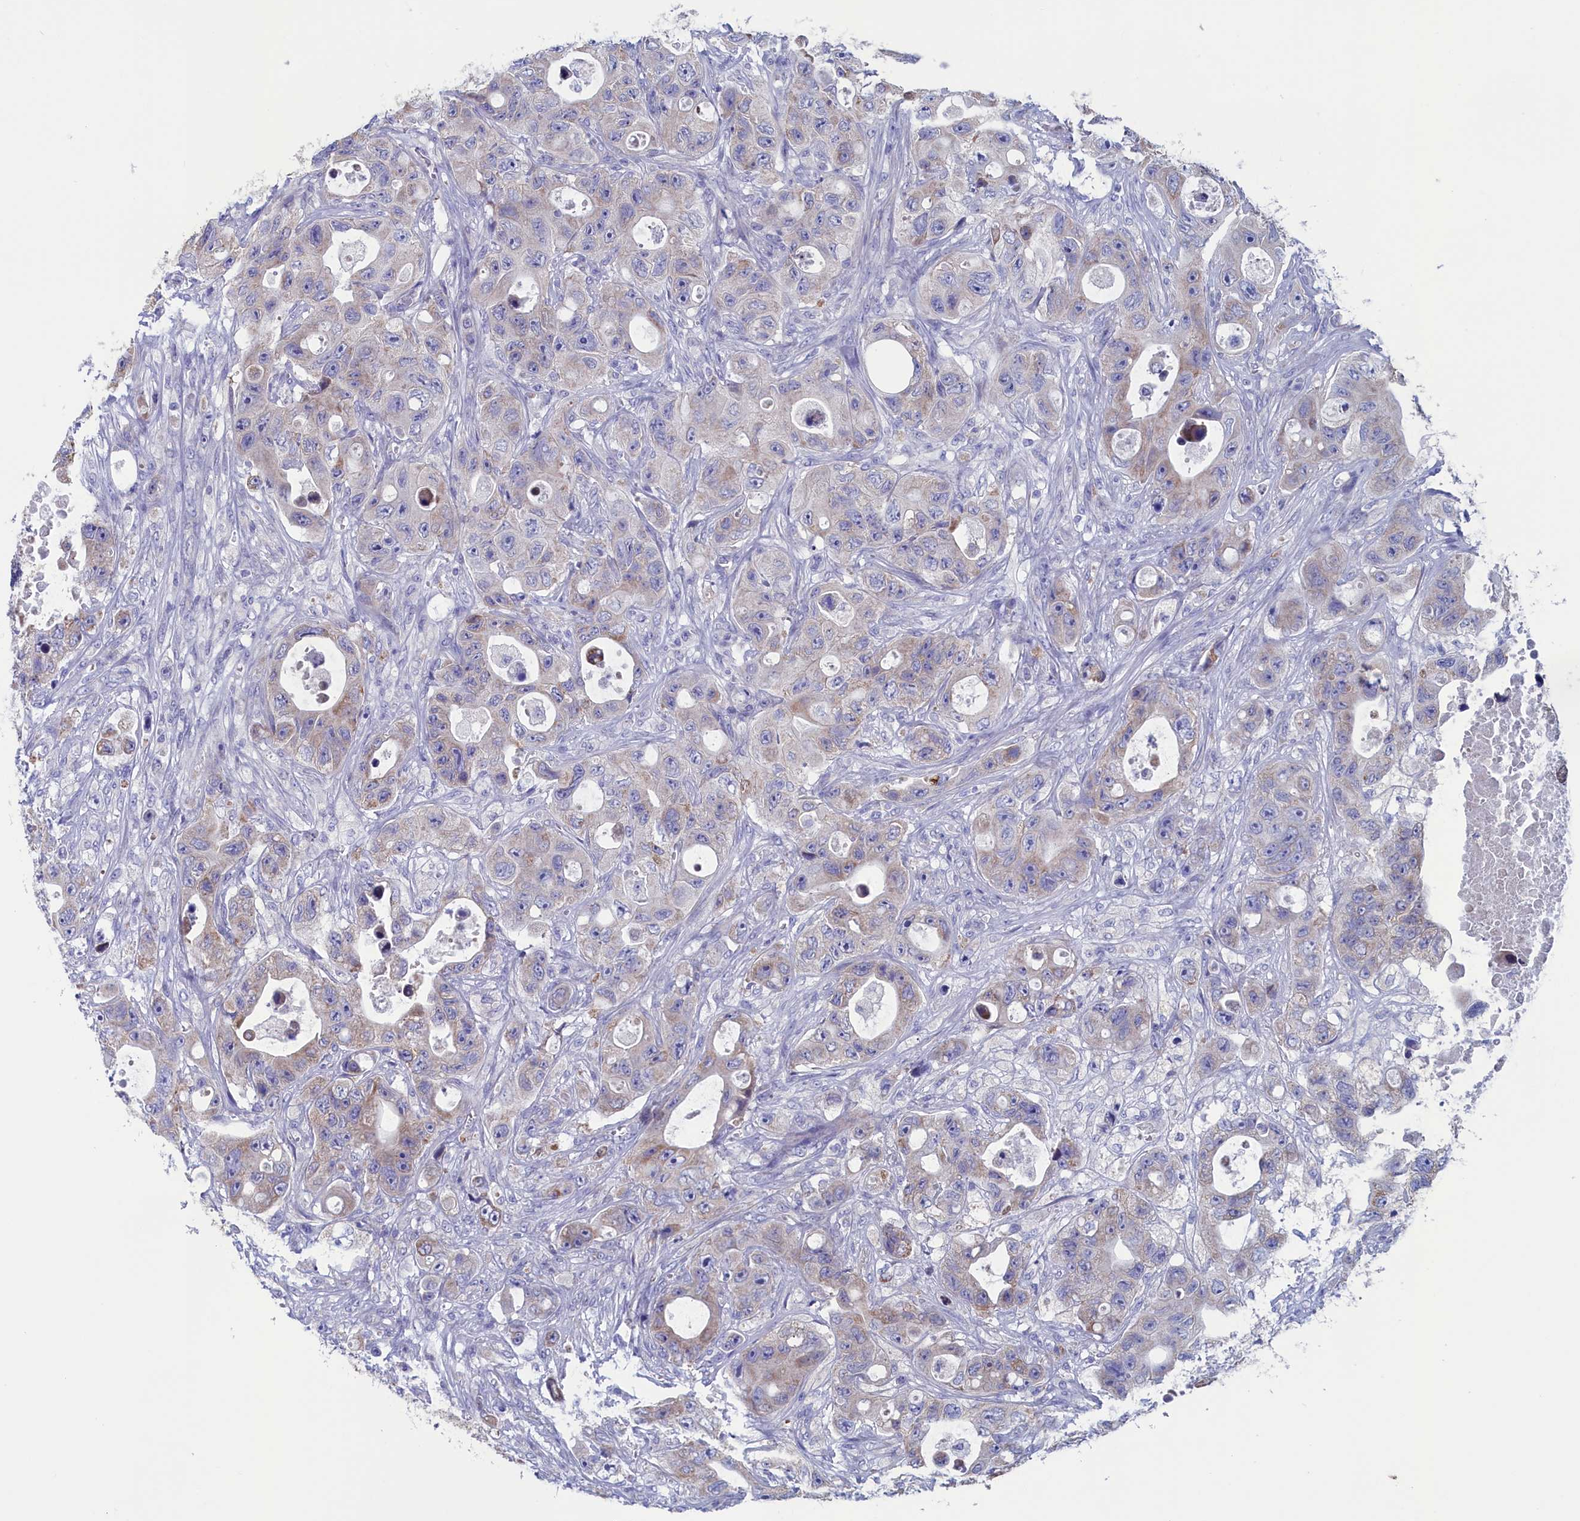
{"staining": {"intensity": "moderate", "quantity": "<25%", "location": "cytoplasmic/membranous"}, "tissue": "colorectal cancer", "cell_type": "Tumor cells", "image_type": "cancer", "snomed": [{"axis": "morphology", "description": "Adenocarcinoma, NOS"}, {"axis": "topography", "description": "Colon"}], "caption": "Adenocarcinoma (colorectal) was stained to show a protein in brown. There is low levels of moderate cytoplasmic/membranous expression in approximately <25% of tumor cells.", "gene": "NIBAN3", "patient": {"sex": "female", "age": 46}}